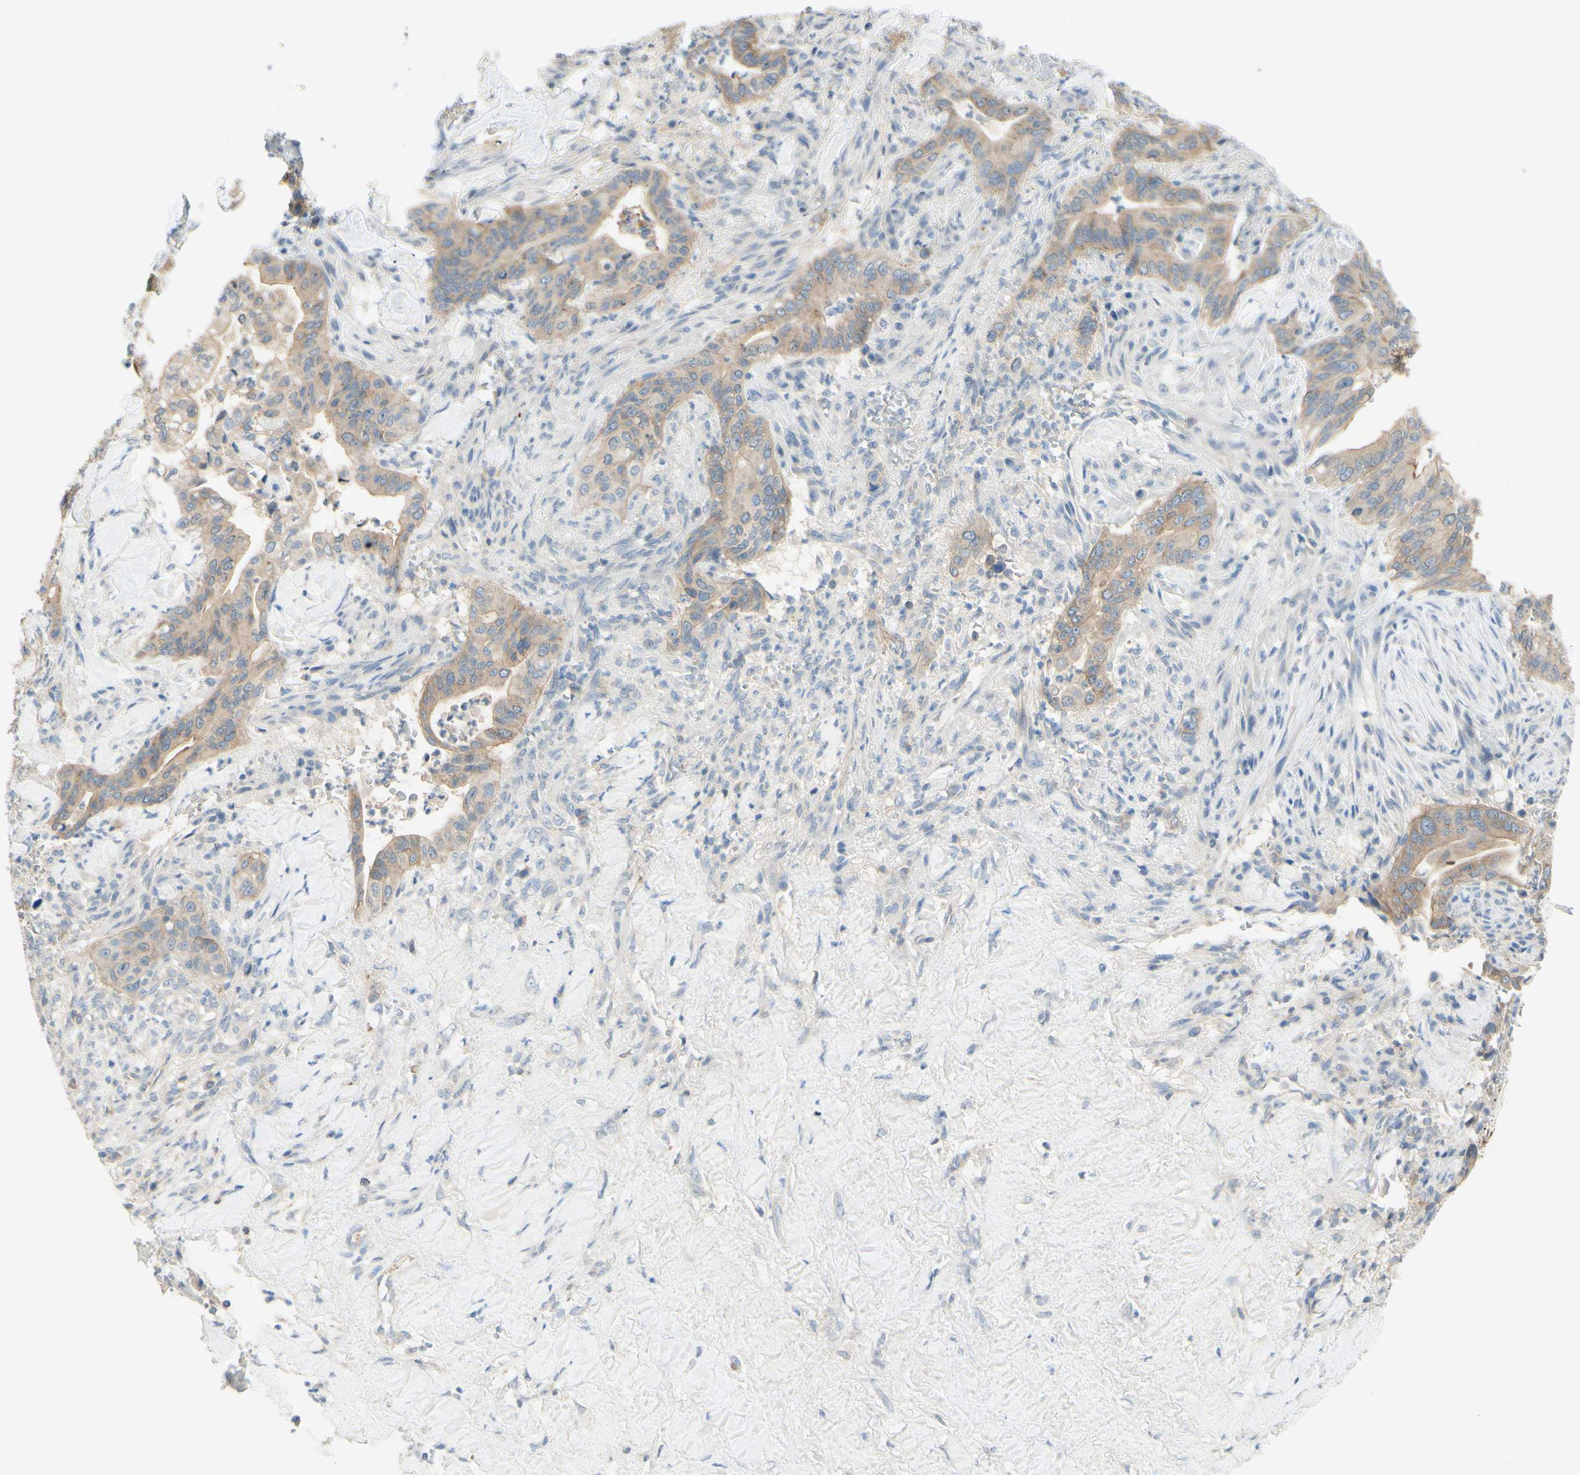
{"staining": {"intensity": "weak", "quantity": ">75%", "location": "cytoplasmic/membranous"}, "tissue": "liver cancer", "cell_type": "Tumor cells", "image_type": "cancer", "snomed": [{"axis": "morphology", "description": "Cholangiocarcinoma"}, {"axis": "topography", "description": "Liver"}], "caption": "Brown immunohistochemical staining in human cholangiocarcinoma (liver) shows weak cytoplasmic/membranous positivity in about >75% of tumor cells. (DAB (3,3'-diaminobenzidine) IHC with brightfield microscopy, high magnification).", "gene": "MTM1", "patient": {"sex": "female", "age": 67}}